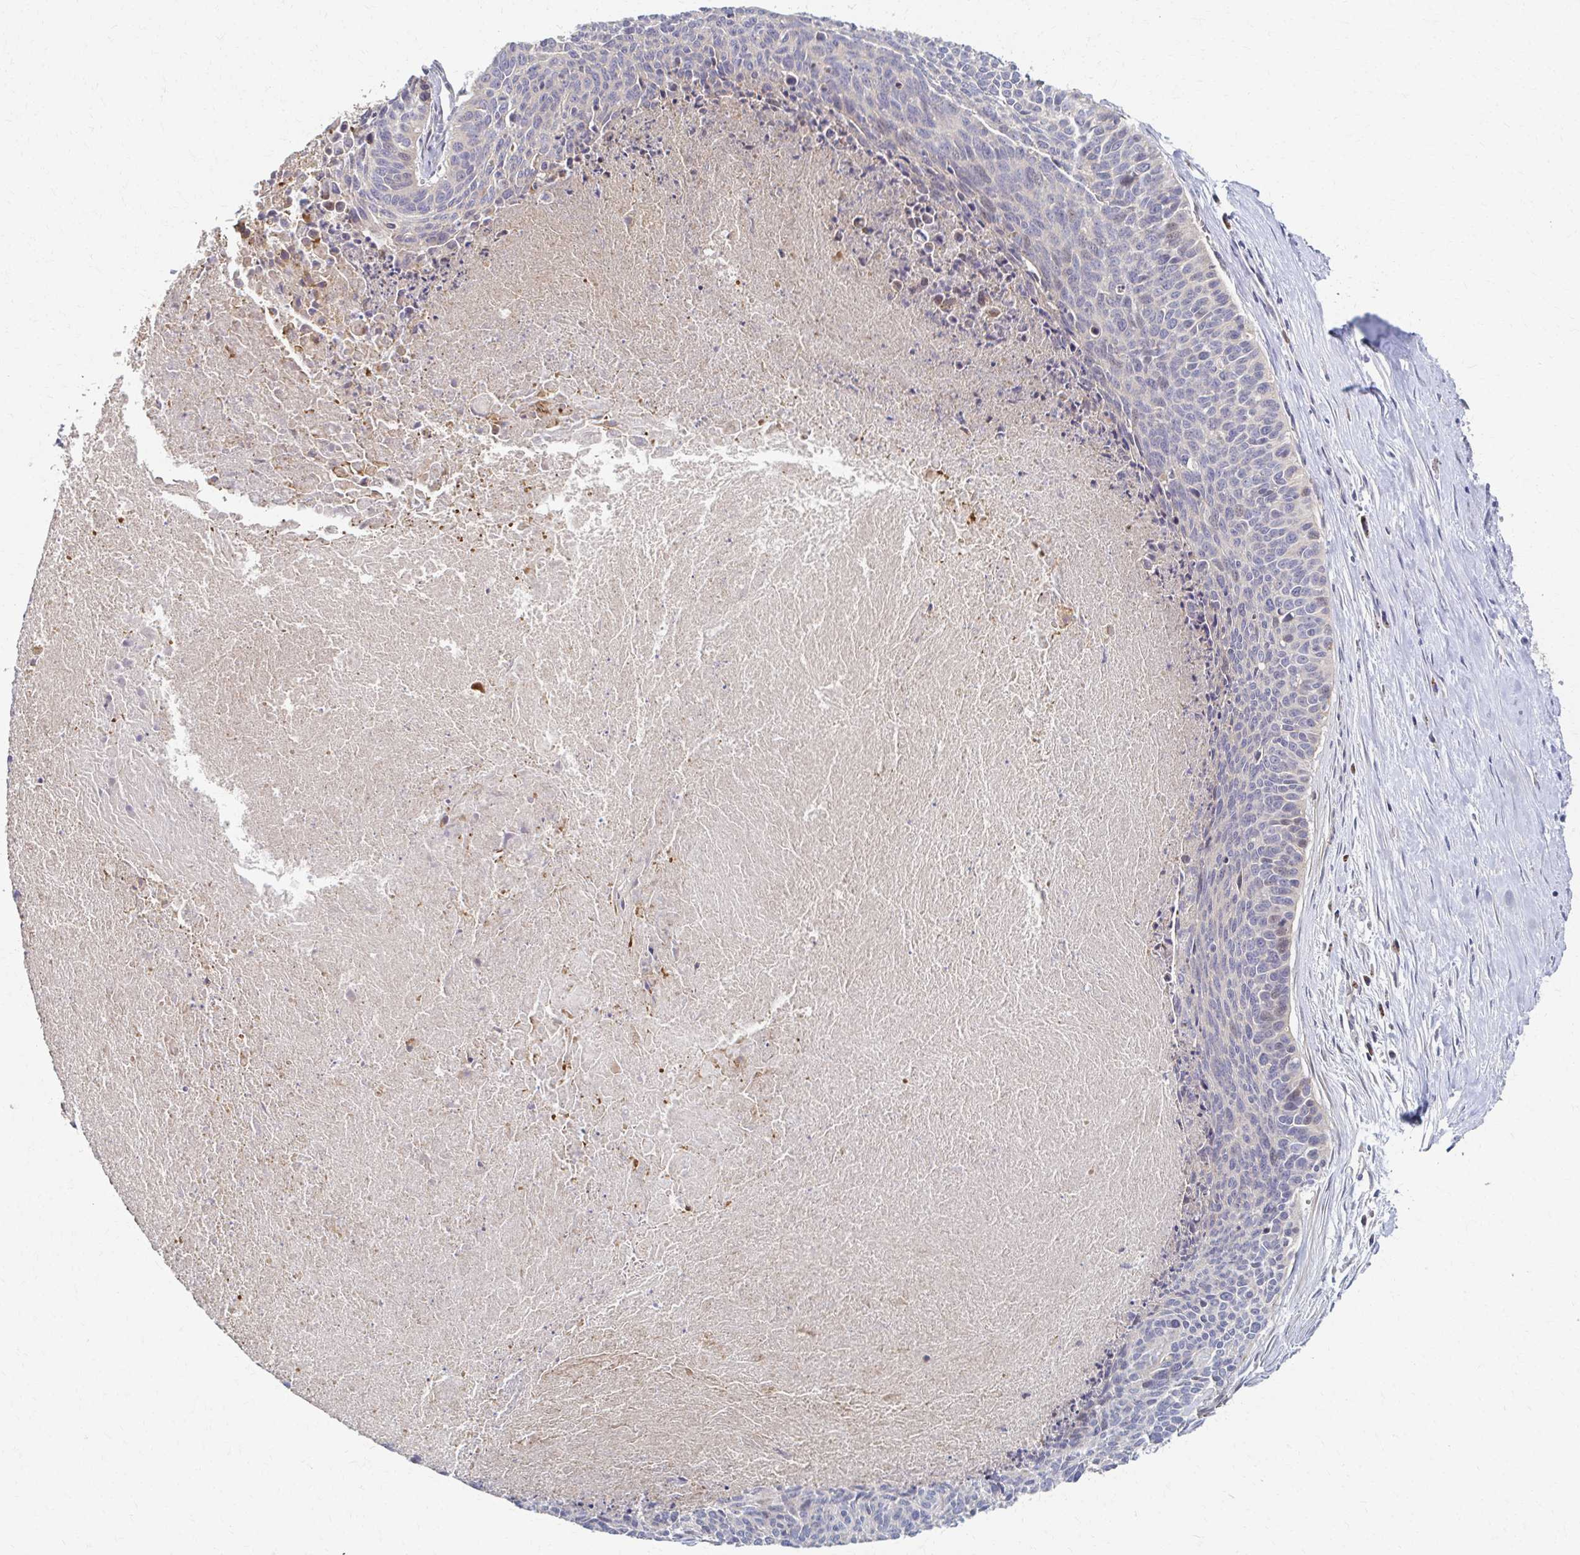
{"staining": {"intensity": "negative", "quantity": "none", "location": "none"}, "tissue": "cervical cancer", "cell_type": "Tumor cells", "image_type": "cancer", "snomed": [{"axis": "morphology", "description": "Squamous cell carcinoma, NOS"}, {"axis": "topography", "description": "Cervix"}], "caption": "There is no significant expression in tumor cells of cervical cancer.", "gene": "SKA2", "patient": {"sex": "female", "age": 55}}